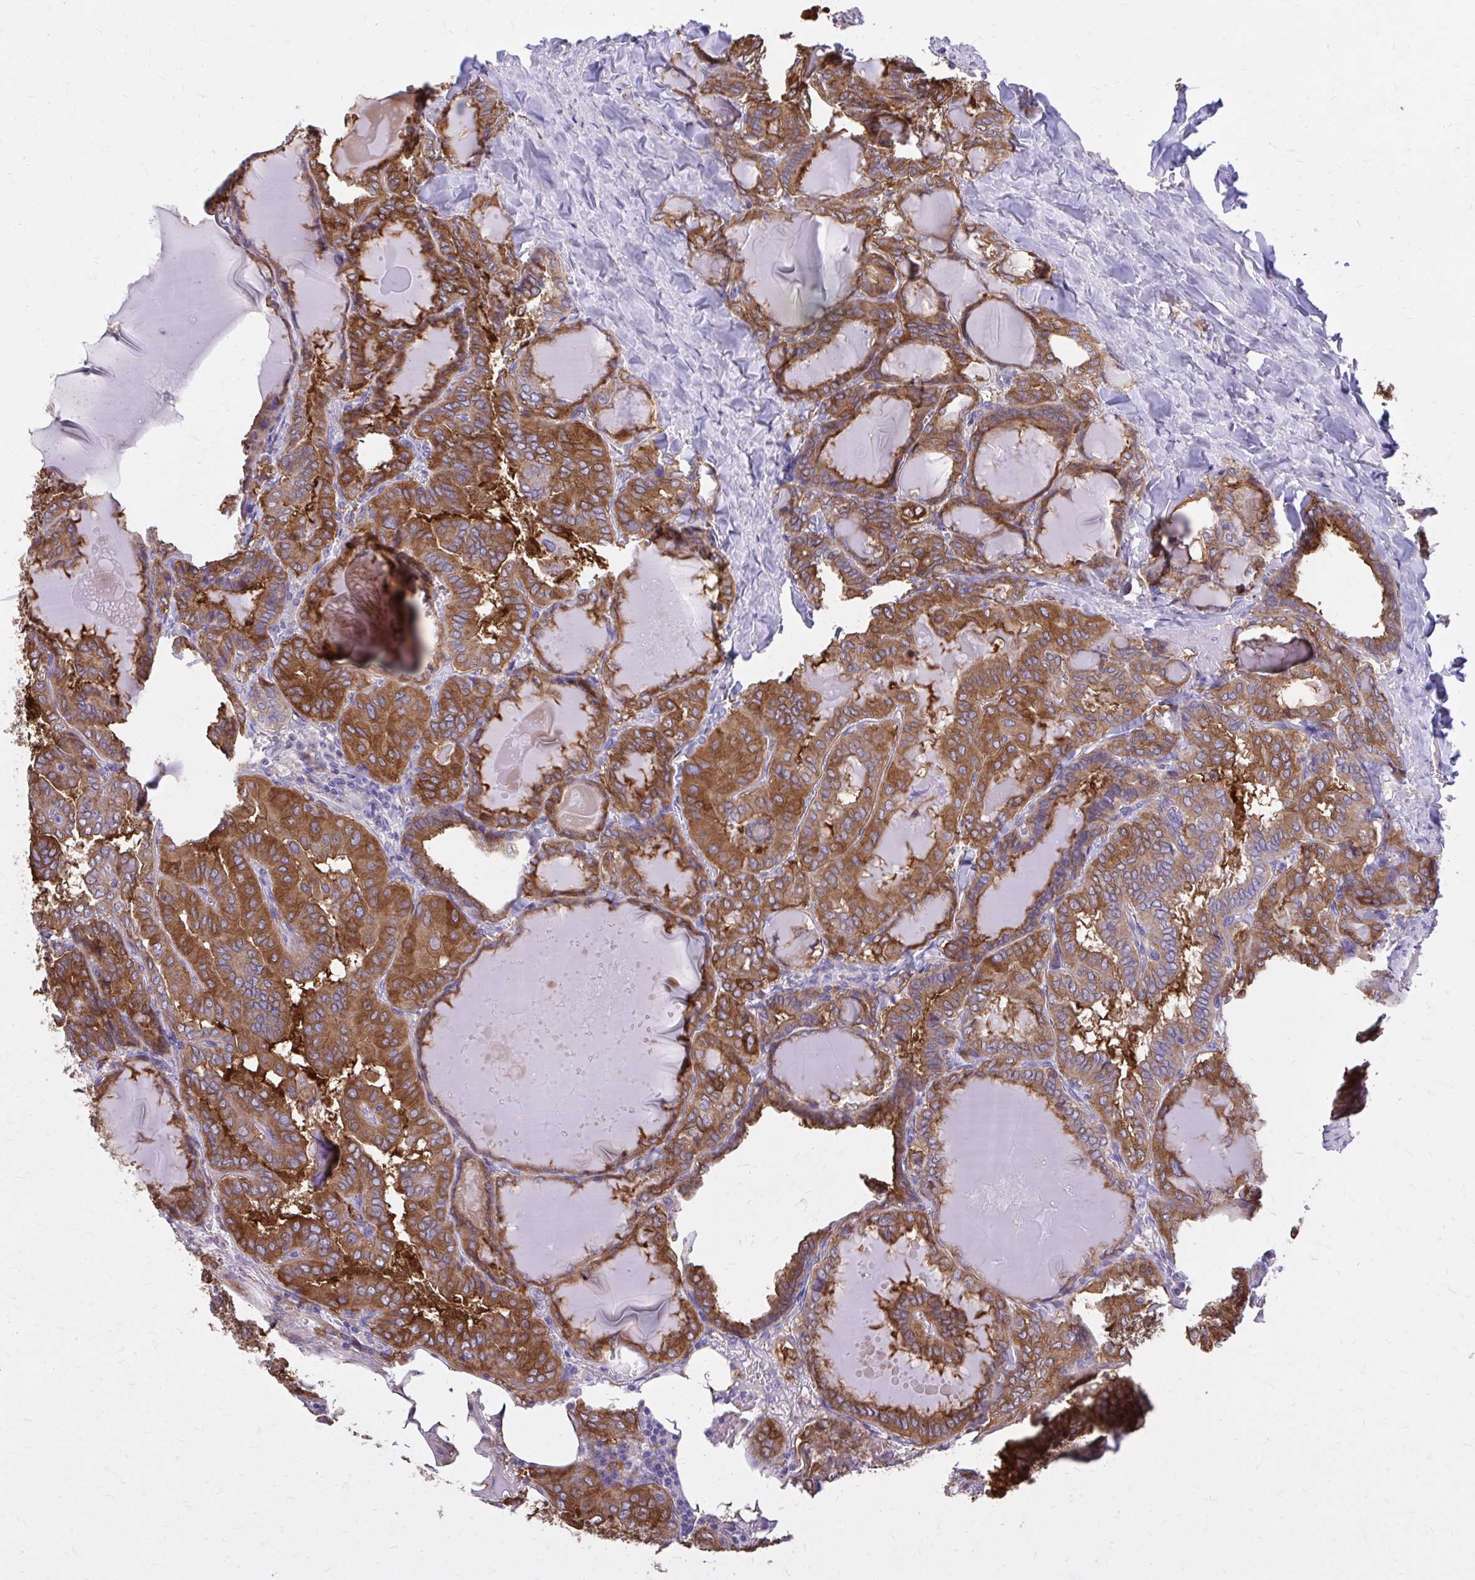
{"staining": {"intensity": "strong", "quantity": ">75%", "location": "cytoplasmic/membranous"}, "tissue": "thyroid cancer", "cell_type": "Tumor cells", "image_type": "cancer", "snomed": [{"axis": "morphology", "description": "Papillary adenocarcinoma, NOS"}, {"axis": "topography", "description": "Thyroid gland"}], "caption": "Immunohistochemical staining of thyroid cancer (papillary adenocarcinoma) displays high levels of strong cytoplasmic/membranous staining in about >75% of tumor cells.", "gene": "EPB41L1", "patient": {"sex": "female", "age": 46}}